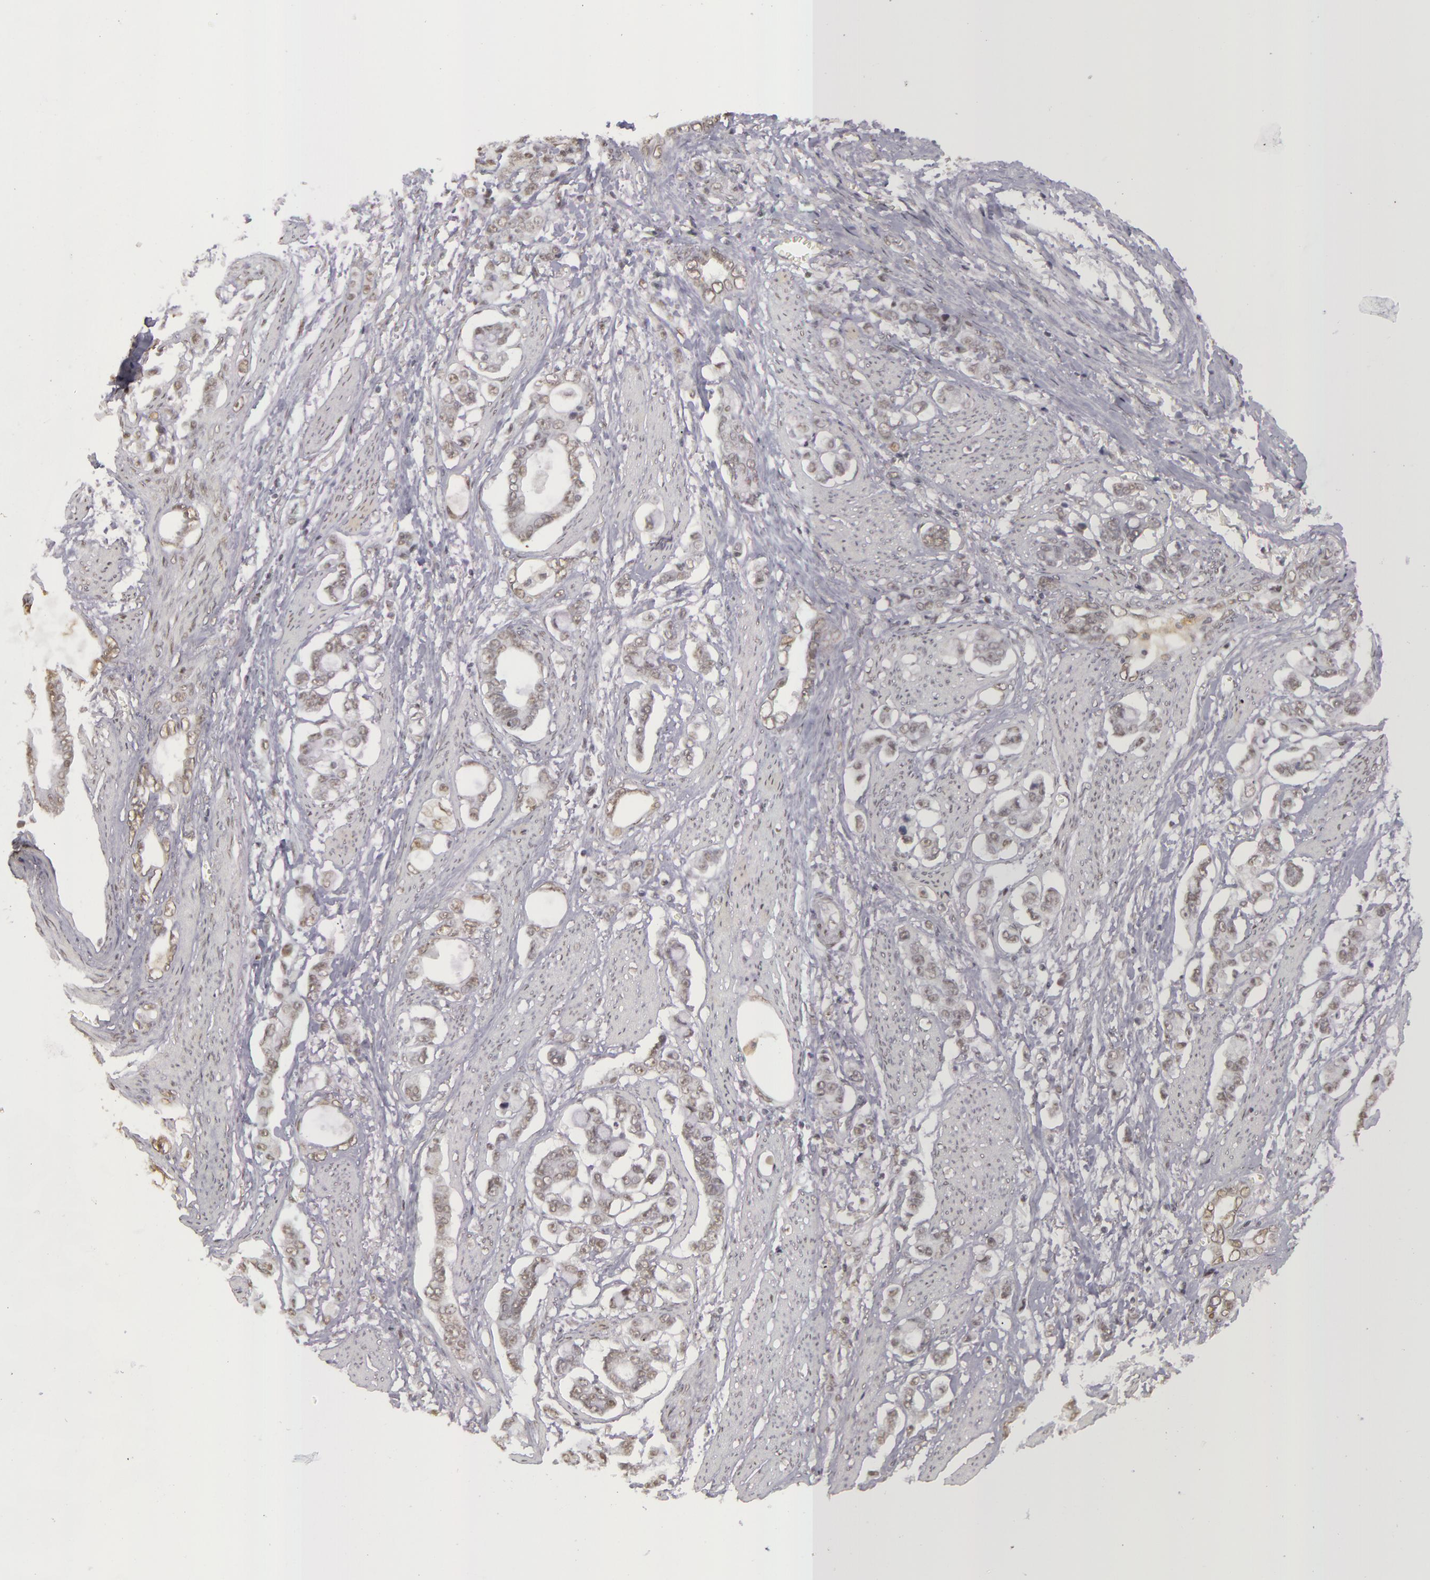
{"staining": {"intensity": "weak", "quantity": "<25%", "location": "nuclear"}, "tissue": "stomach cancer", "cell_type": "Tumor cells", "image_type": "cancer", "snomed": [{"axis": "morphology", "description": "Adenocarcinoma, NOS"}, {"axis": "topography", "description": "Stomach"}], "caption": "Human stomach cancer stained for a protein using IHC exhibits no positivity in tumor cells.", "gene": "RRP7A", "patient": {"sex": "male", "age": 78}}